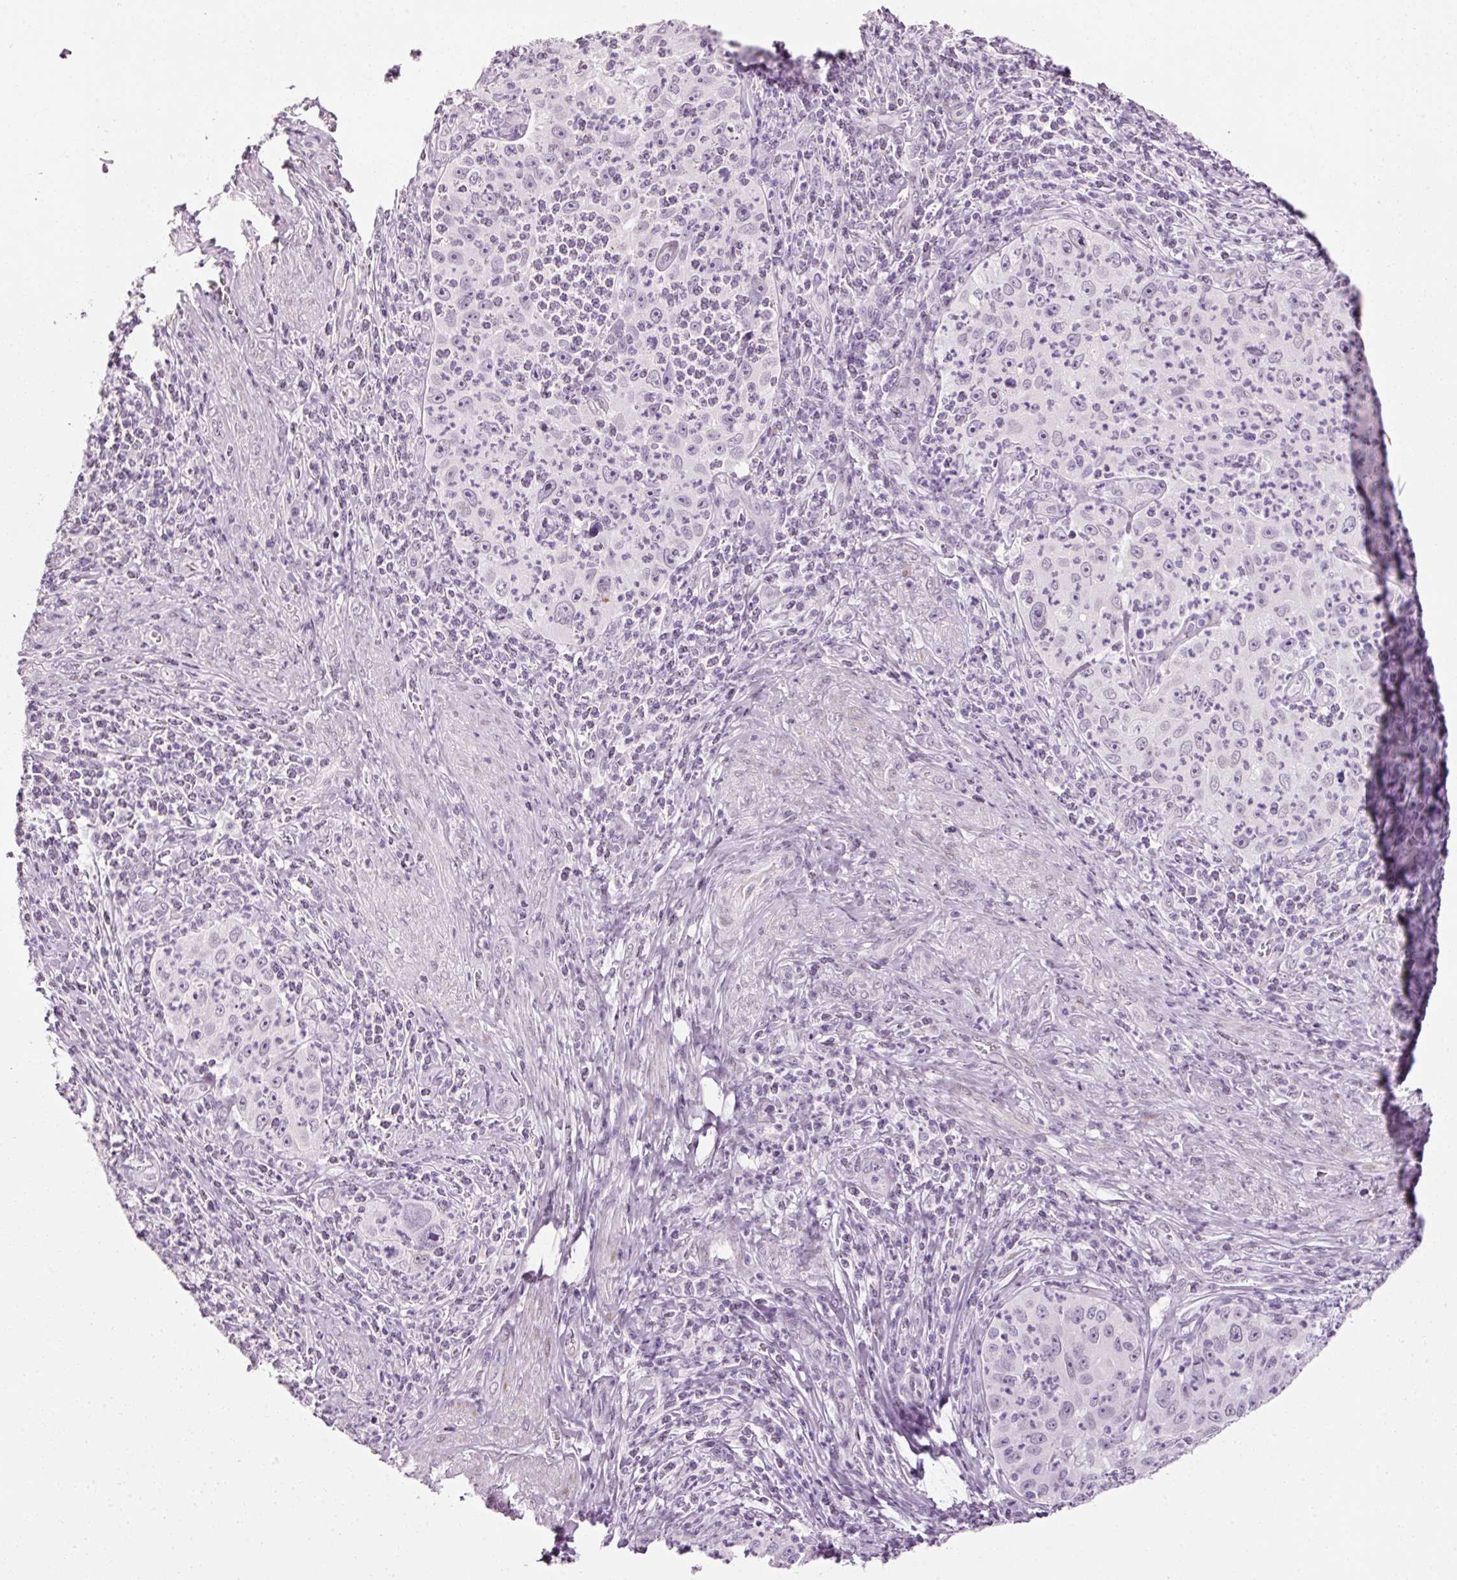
{"staining": {"intensity": "negative", "quantity": "none", "location": "none"}, "tissue": "cervical cancer", "cell_type": "Tumor cells", "image_type": "cancer", "snomed": [{"axis": "morphology", "description": "Squamous cell carcinoma, NOS"}, {"axis": "topography", "description": "Cervix"}], "caption": "A high-resolution micrograph shows immunohistochemistry staining of cervical cancer (squamous cell carcinoma), which demonstrates no significant staining in tumor cells. Nuclei are stained in blue.", "gene": "ANKRD20A1", "patient": {"sex": "female", "age": 30}}